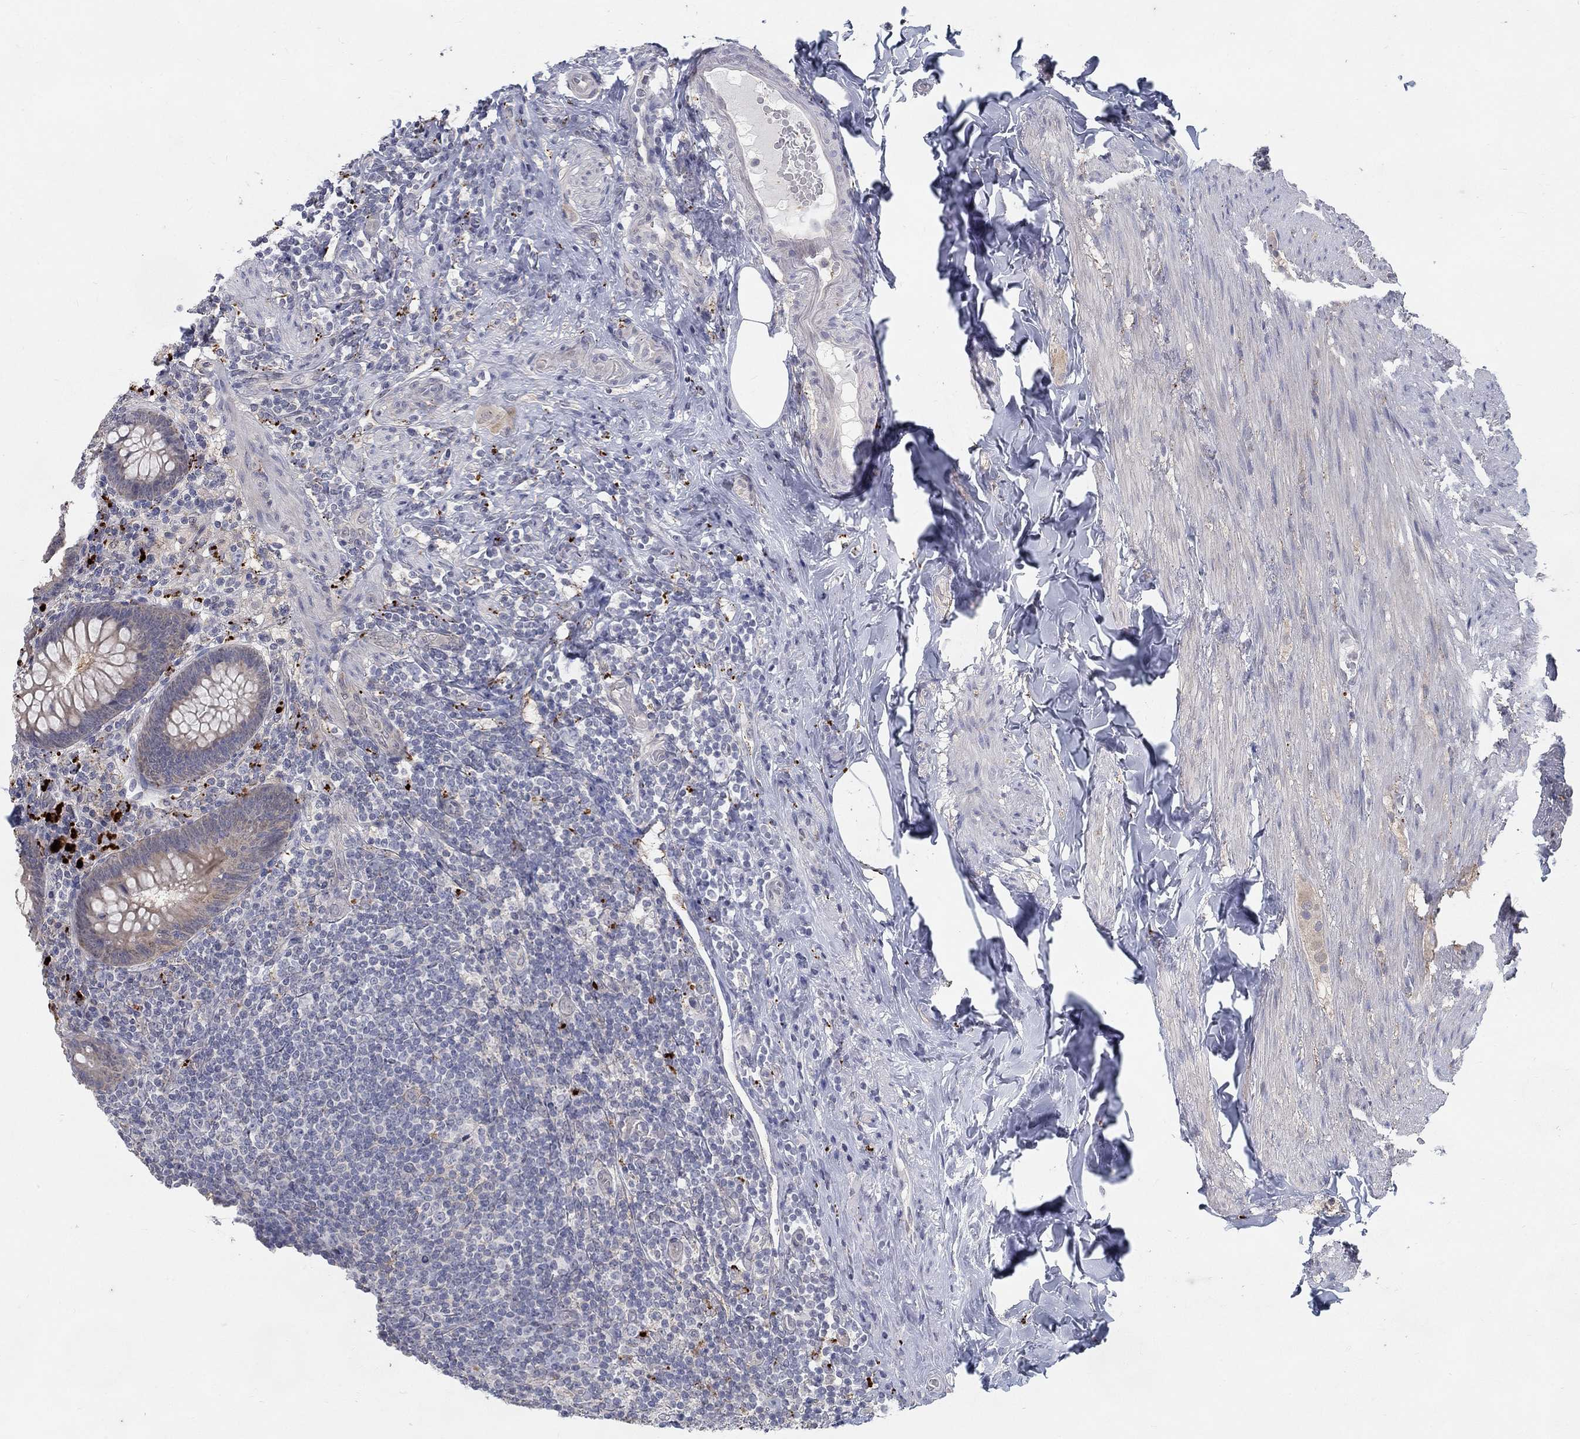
{"staining": {"intensity": "weak", "quantity": "<25%", "location": "cytoplasmic/membranous"}, "tissue": "appendix", "cell_type": "Glandular cells", "image_type": "normal", "snomed": [{"axis": "morphology", "description": "Normal tissue, NOS"}, {"axis": "topography", "description": "Appendix"}], "caption": "Micrograph shows no protein expression in glandular cells of unremarkable appendix. Brightfield microscopy of IHC stained with DAB (3,3'-diaminobenzidine) (brown) and hematoxylin (blue), captured at high magnification.", "gene": "MTSS2", "patient": {"sex": "male", "age": 47}}